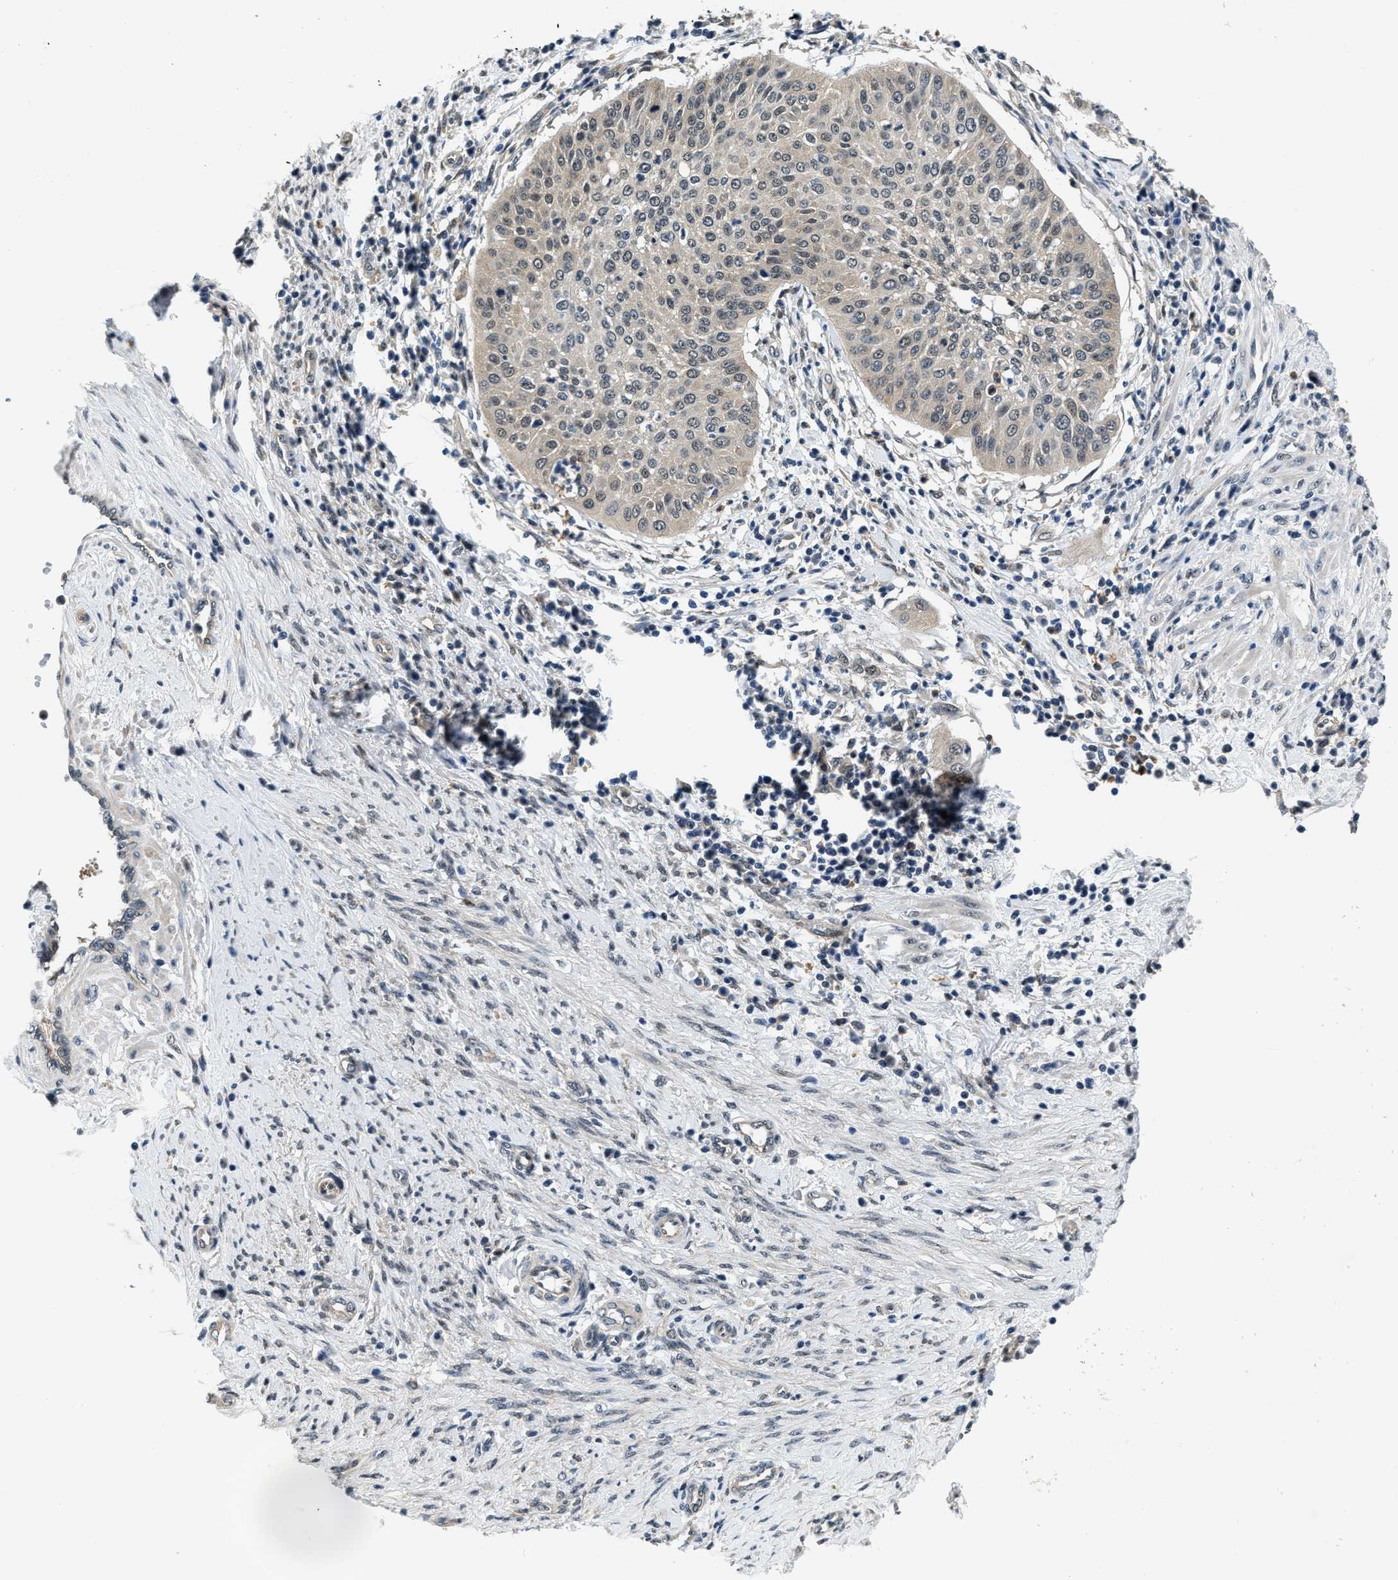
{"staining": {"intensity": "weak", "quantity": ">75%", "location": "cytoplasmic/membranous"}, "tissue": "cervical cancer", "cell_type": "Tumor cells", "image_type": "cancer", "snomed": [{"axis": "morphology", "description": "Normal tissue, NOS"}, {"axis": "morphology", "description": "Squamous cell carcinoma, NOS"}, {"axis": "topography", "description": "Cervix"}], "caption": "Human squamous cell carcinoma (cervical) stained for a protein (brown) reveals weak cytoplasmic/membranous positive positivity in approximately >75% of tumor cells.", "gene": "SMAD4", "patient": {"sex": "female", "age": 39}}